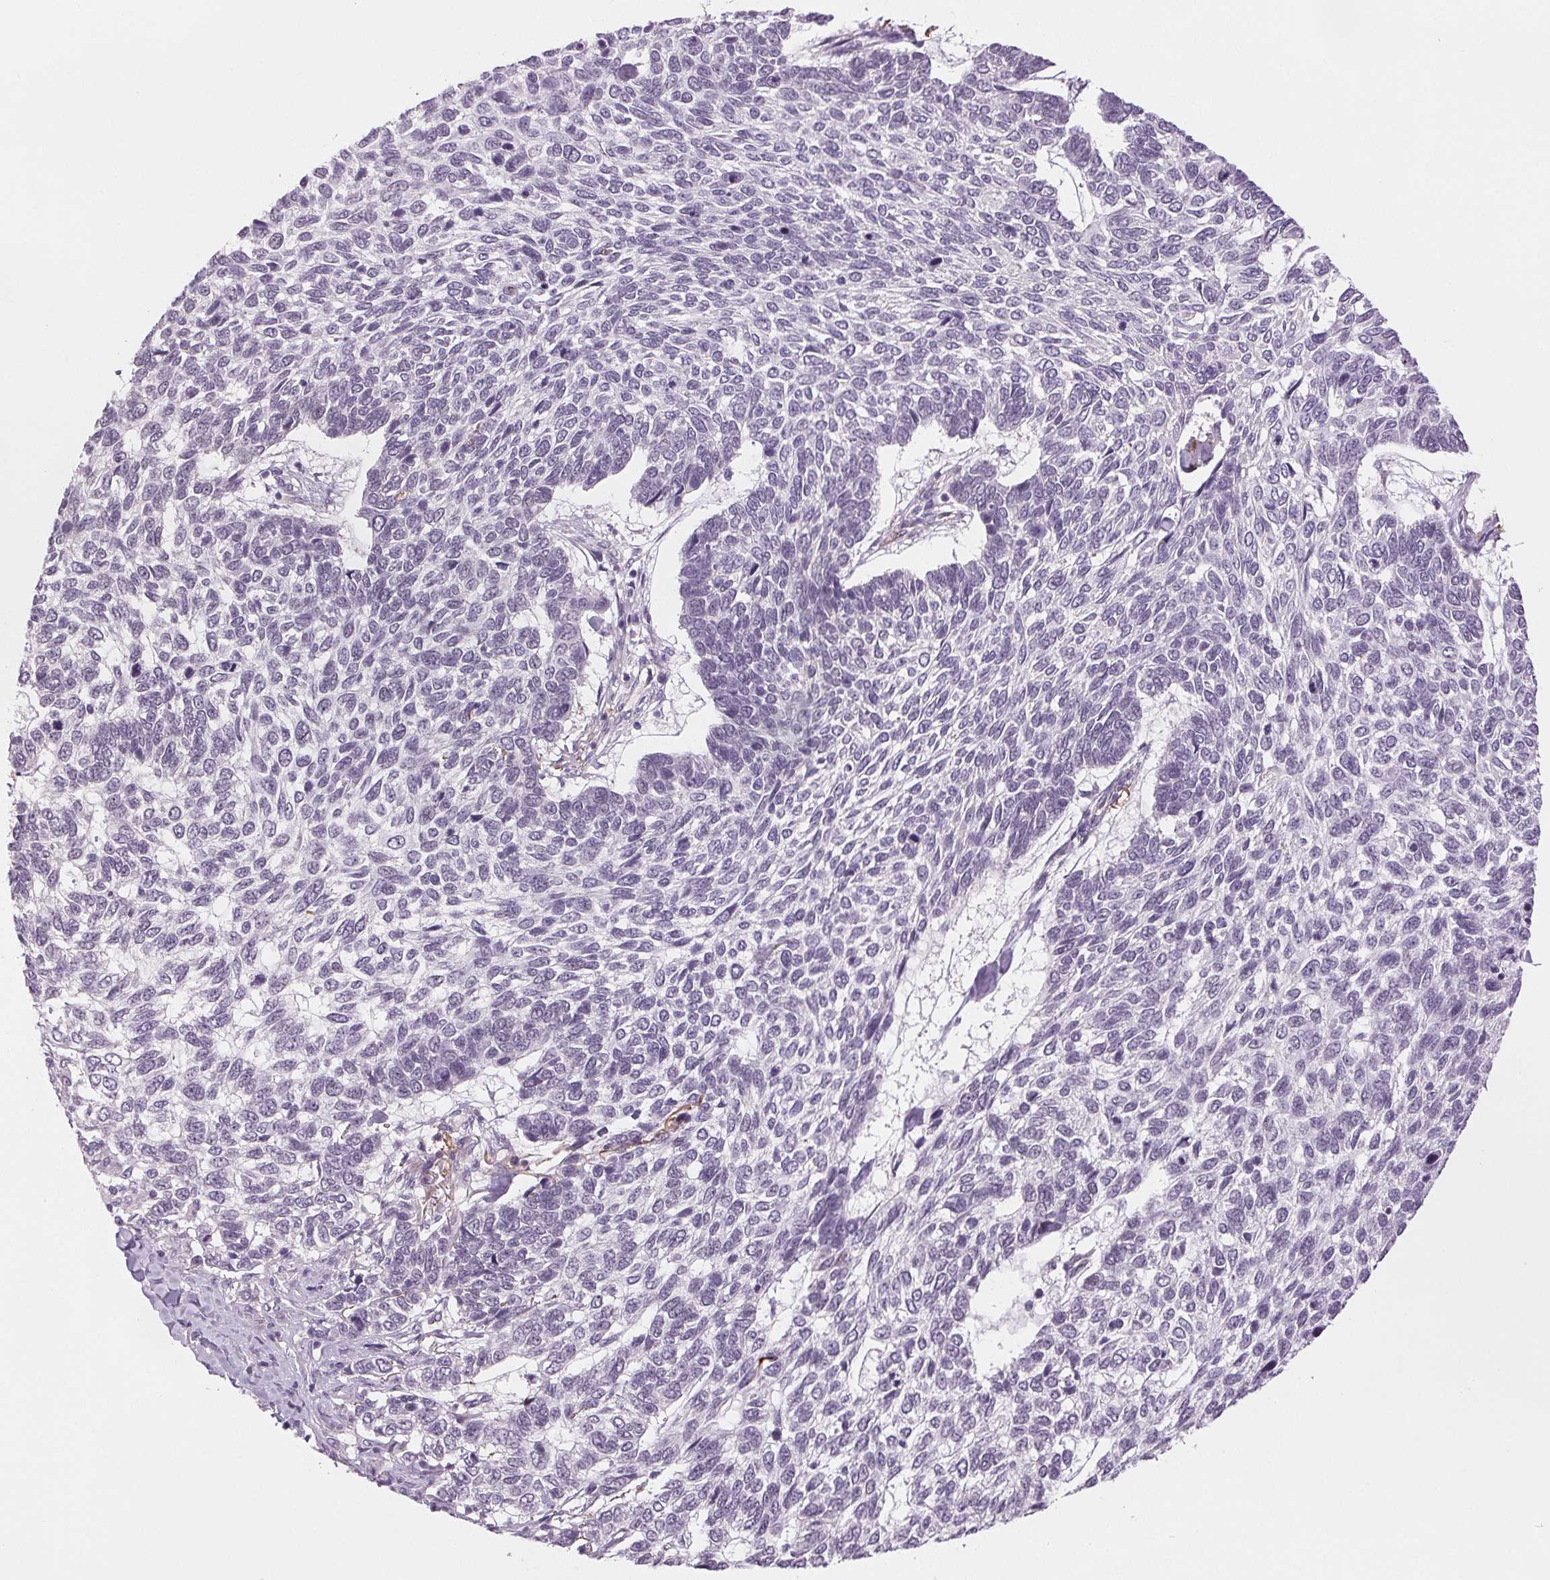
{"staining": {"intensity": "negative", "quantity": "none", "location": "none"}, "tissue": "skin cancer", "cell_type": "Tumor cells", "image_type": "cancer", "snomed": [{"axis": "morphology", "description": "Basal cell carcinoma"}, {"axis": "topography", "description": "Skin"}], "caption": "An image of skin cancer stained for a protein displays no brown staining in tumor cells.", "gene": "DNAJC6", "patient": {"sex": "female", "age": 65}}